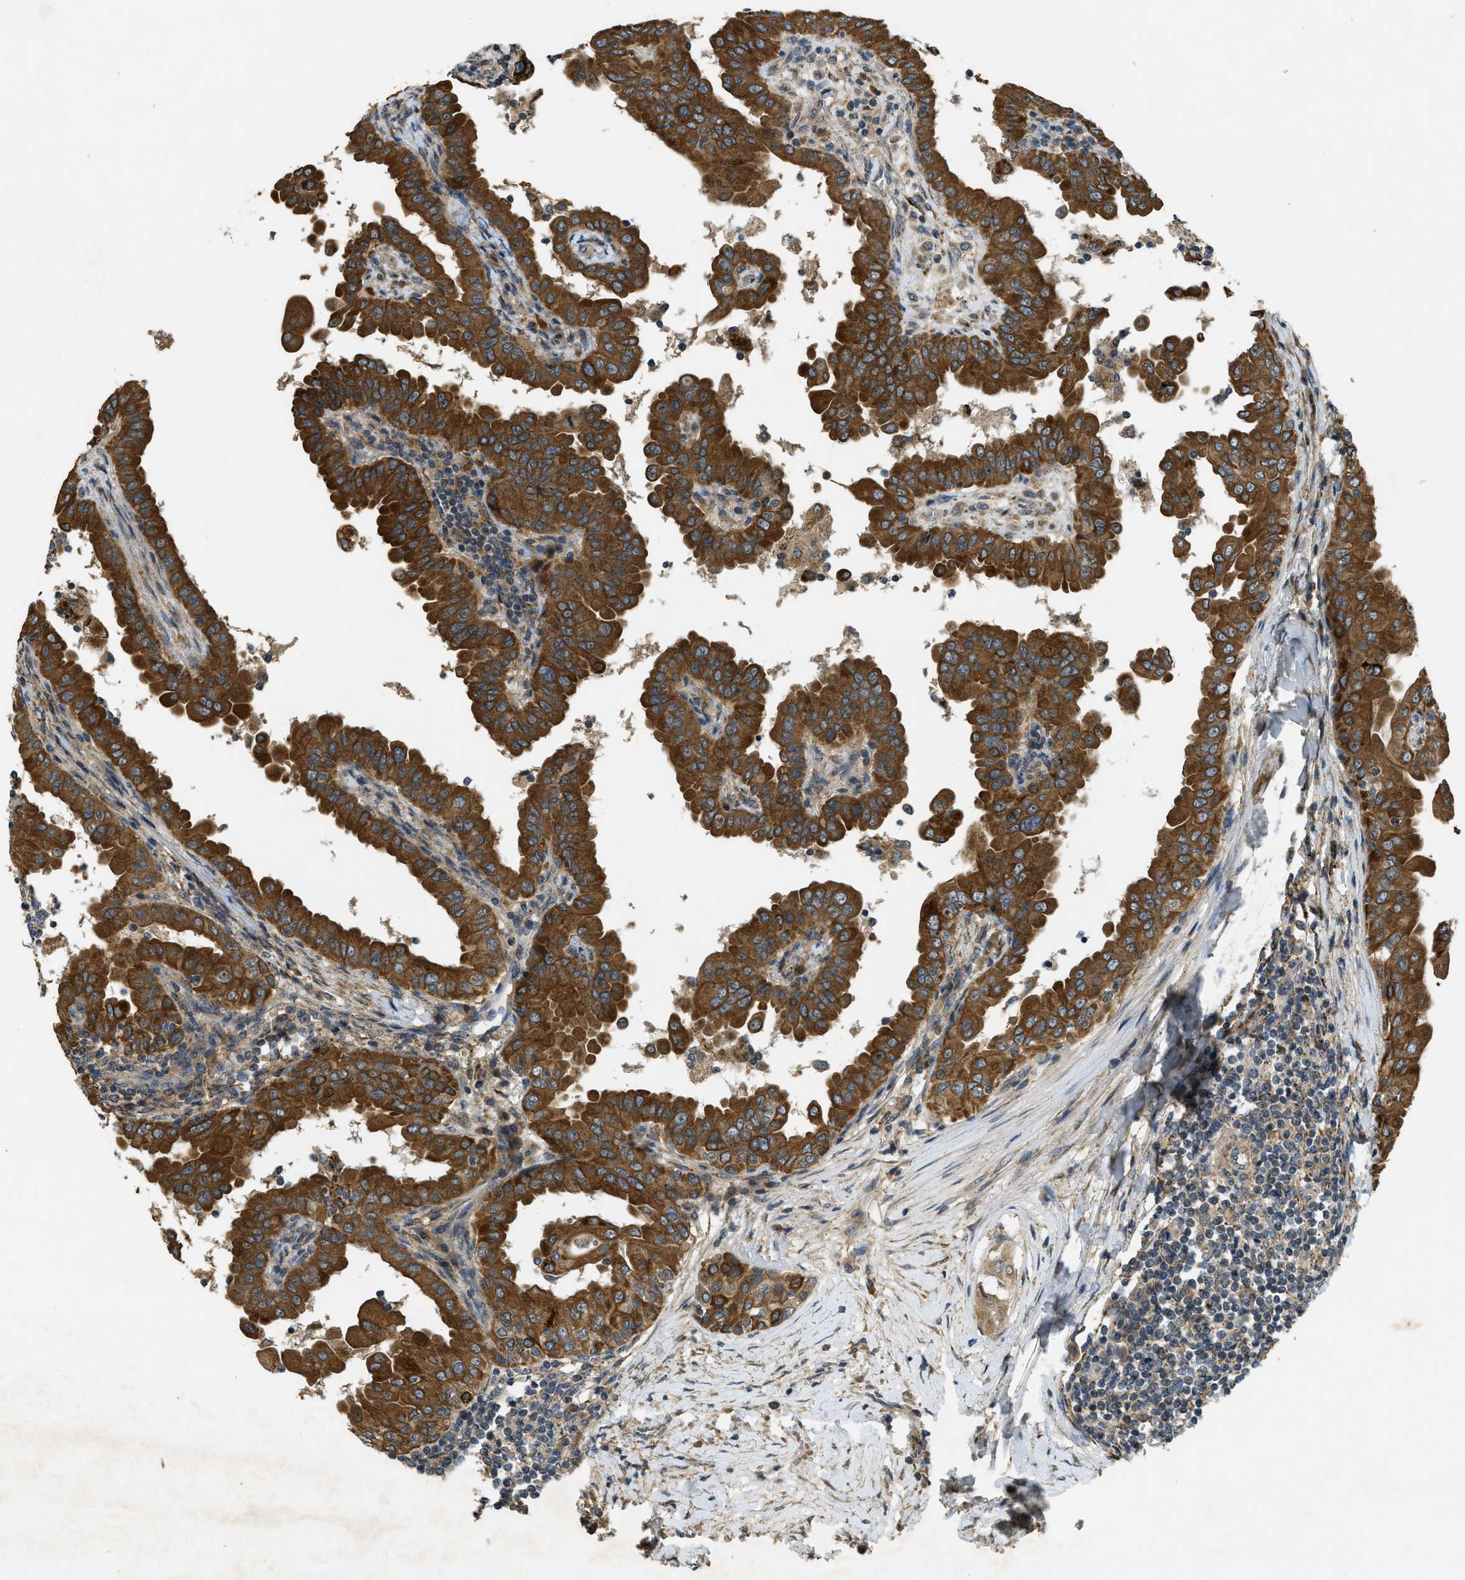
{"staining": {"intensity": "strong", "quantity": ">75%", "location": "cytoplasmic/membranous"}, "tissue": "thyroid cancer", "cell_type": "Tumor cells", "image_type": "cancer", "snomed": [{"axis": "morphology", "description": "Papillary adenocarcinoma, NOS"}, {"axis": "topography", "description": "Thyroid gland"}], "caption": "Approximately >75% of tumor cells in human thyroid cancer (papillary adenocarcinoma) reveal strong cytoplasmic/membranous protein expression as visualized by brown immunohistochemical staining.", "gene": "CDKN2C", "patient": {"sex": "male", "age": 33}}